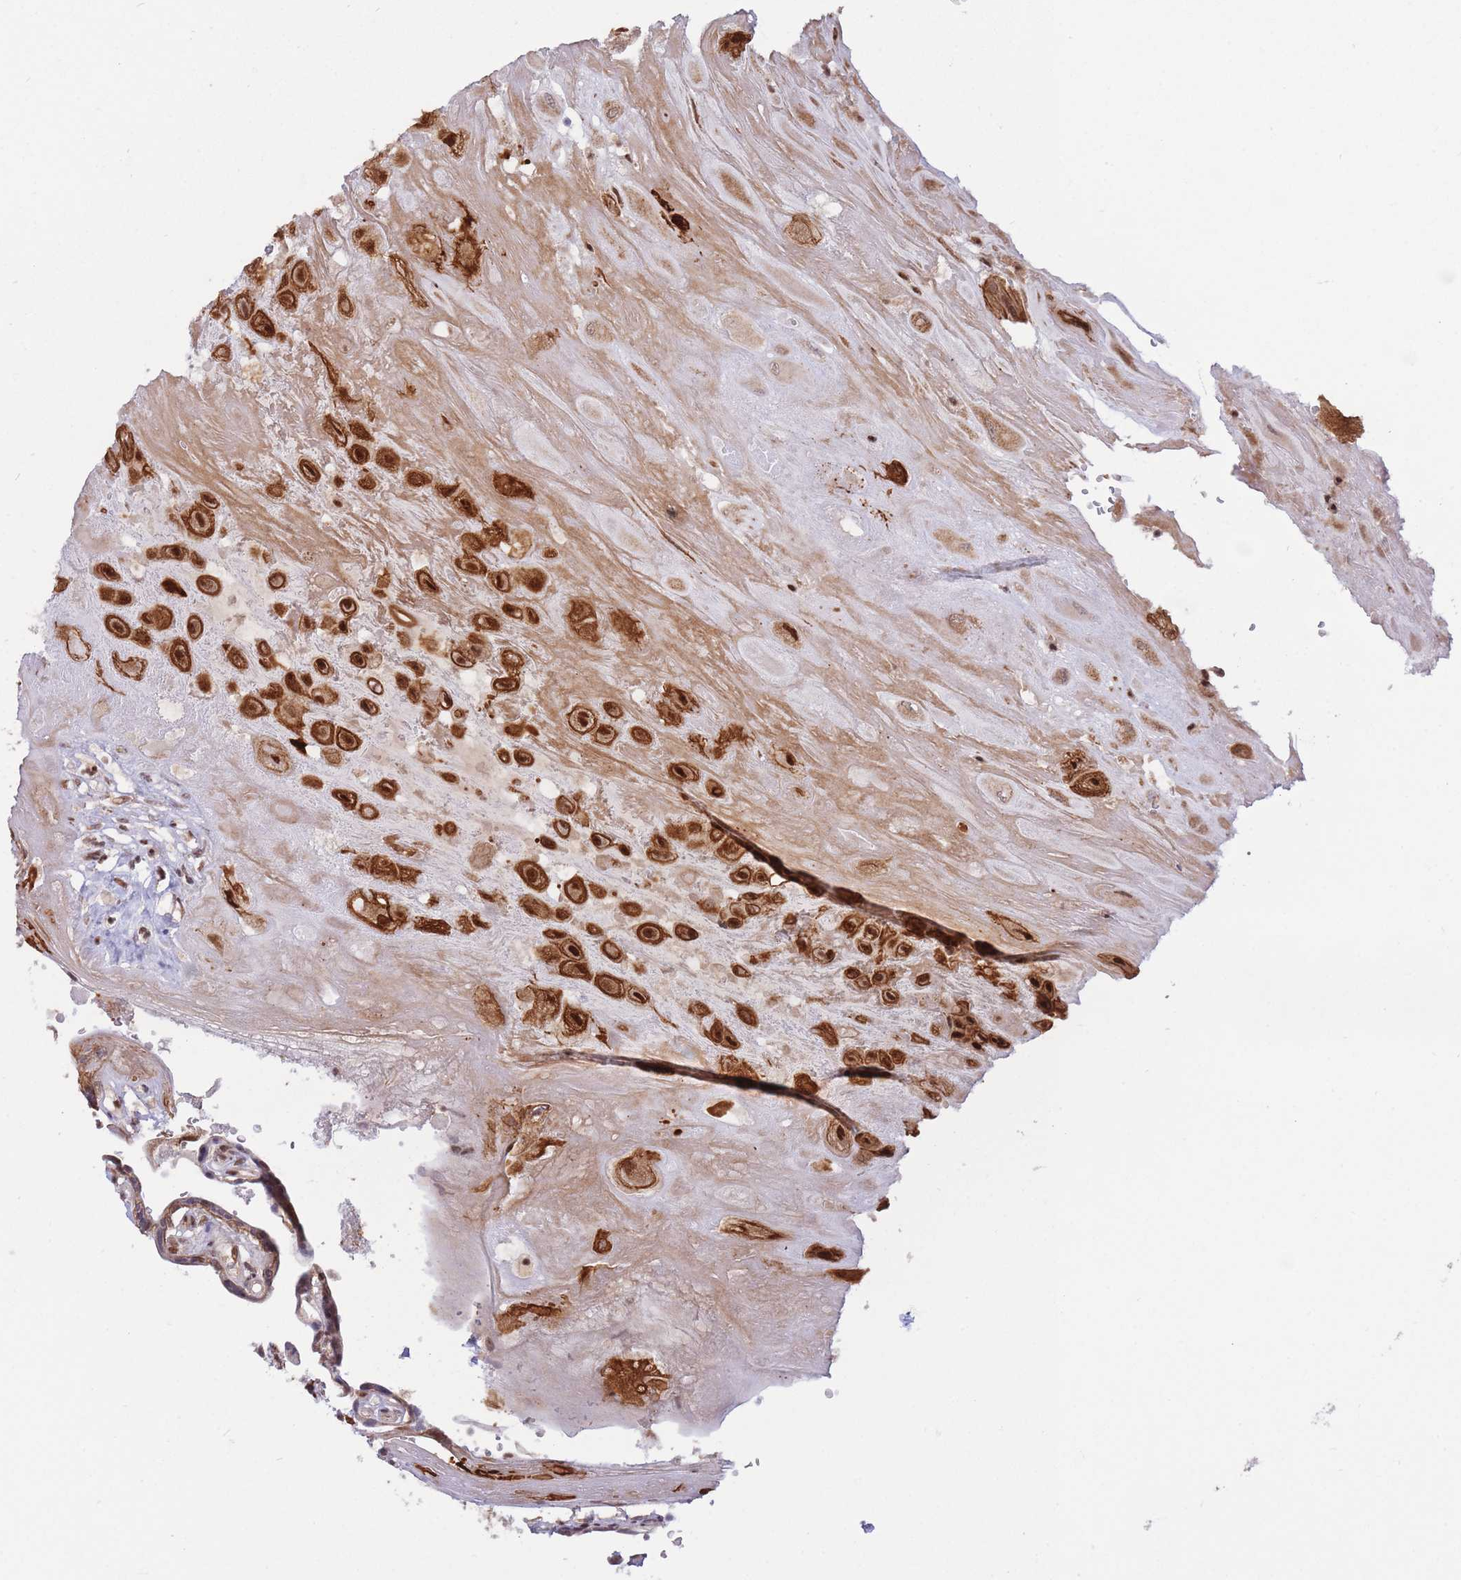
{"staining": {"intensity": "strong", "quantity": ">75%", "location": "cytoplasmic/membranous,nuclear"}, "tissue": "placenta", "cell_type": "Decidual cells", "image_type": "normal", "snomed": [{"axis": "morphology", "description": "Normal tissue, NOS"}, {"axis": "topography", "description": "Placenta"}], "caption": "Strong cytoplasmic/membranous,nuclear staining for a protein is identified in approximately >75% of decidual cells of normal placenta using immunohistochemistry.", "gene": "TARBP2", "patient": {"sex": "female", "age": 32}}